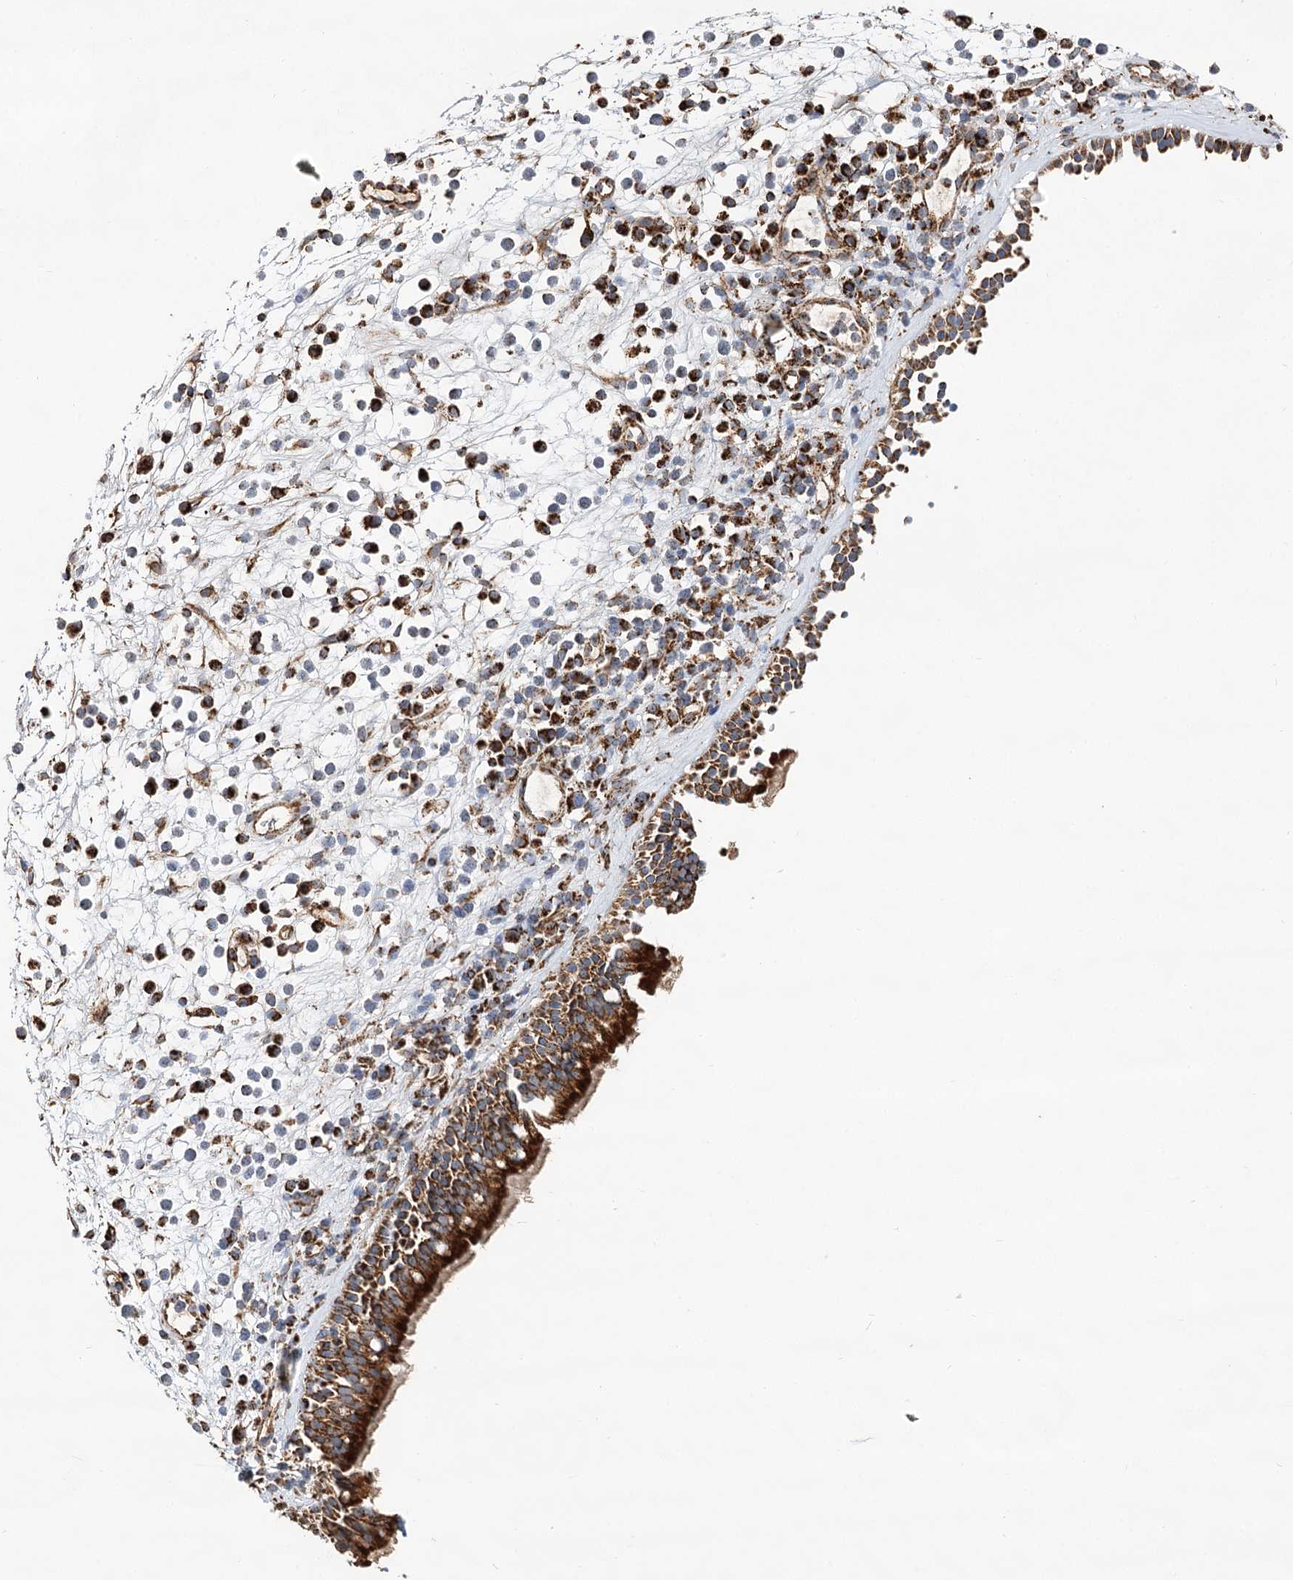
{"staining": {"intensity": "strong", "quantity": ">75%", "location": "cytoplasmic/membranous"}, "tissue": "nasopharynx", "cell_type": "Respiratory epithelial cells", "image_type": "normal", "snomed": [{"axis": "morphology", "description": "Normal tissue, NOS"}, {"axis": "morphology", "description": "Inflammation, NOS"}, {"axis": "morphology", "description": "Malignant melanoma, Metastatic site"}, {"axis": "topography", "description": "Nasopharynx"}], "caption": "A histopathology image showing strong cytoplasmic/membranous expression in about >75% of respiratory epithelial cells in normal nasopharynx, as visualized by brown immunohistochemical staining.", "gene": "NADK2", "patient": {"sex": "male", "age": 70}}